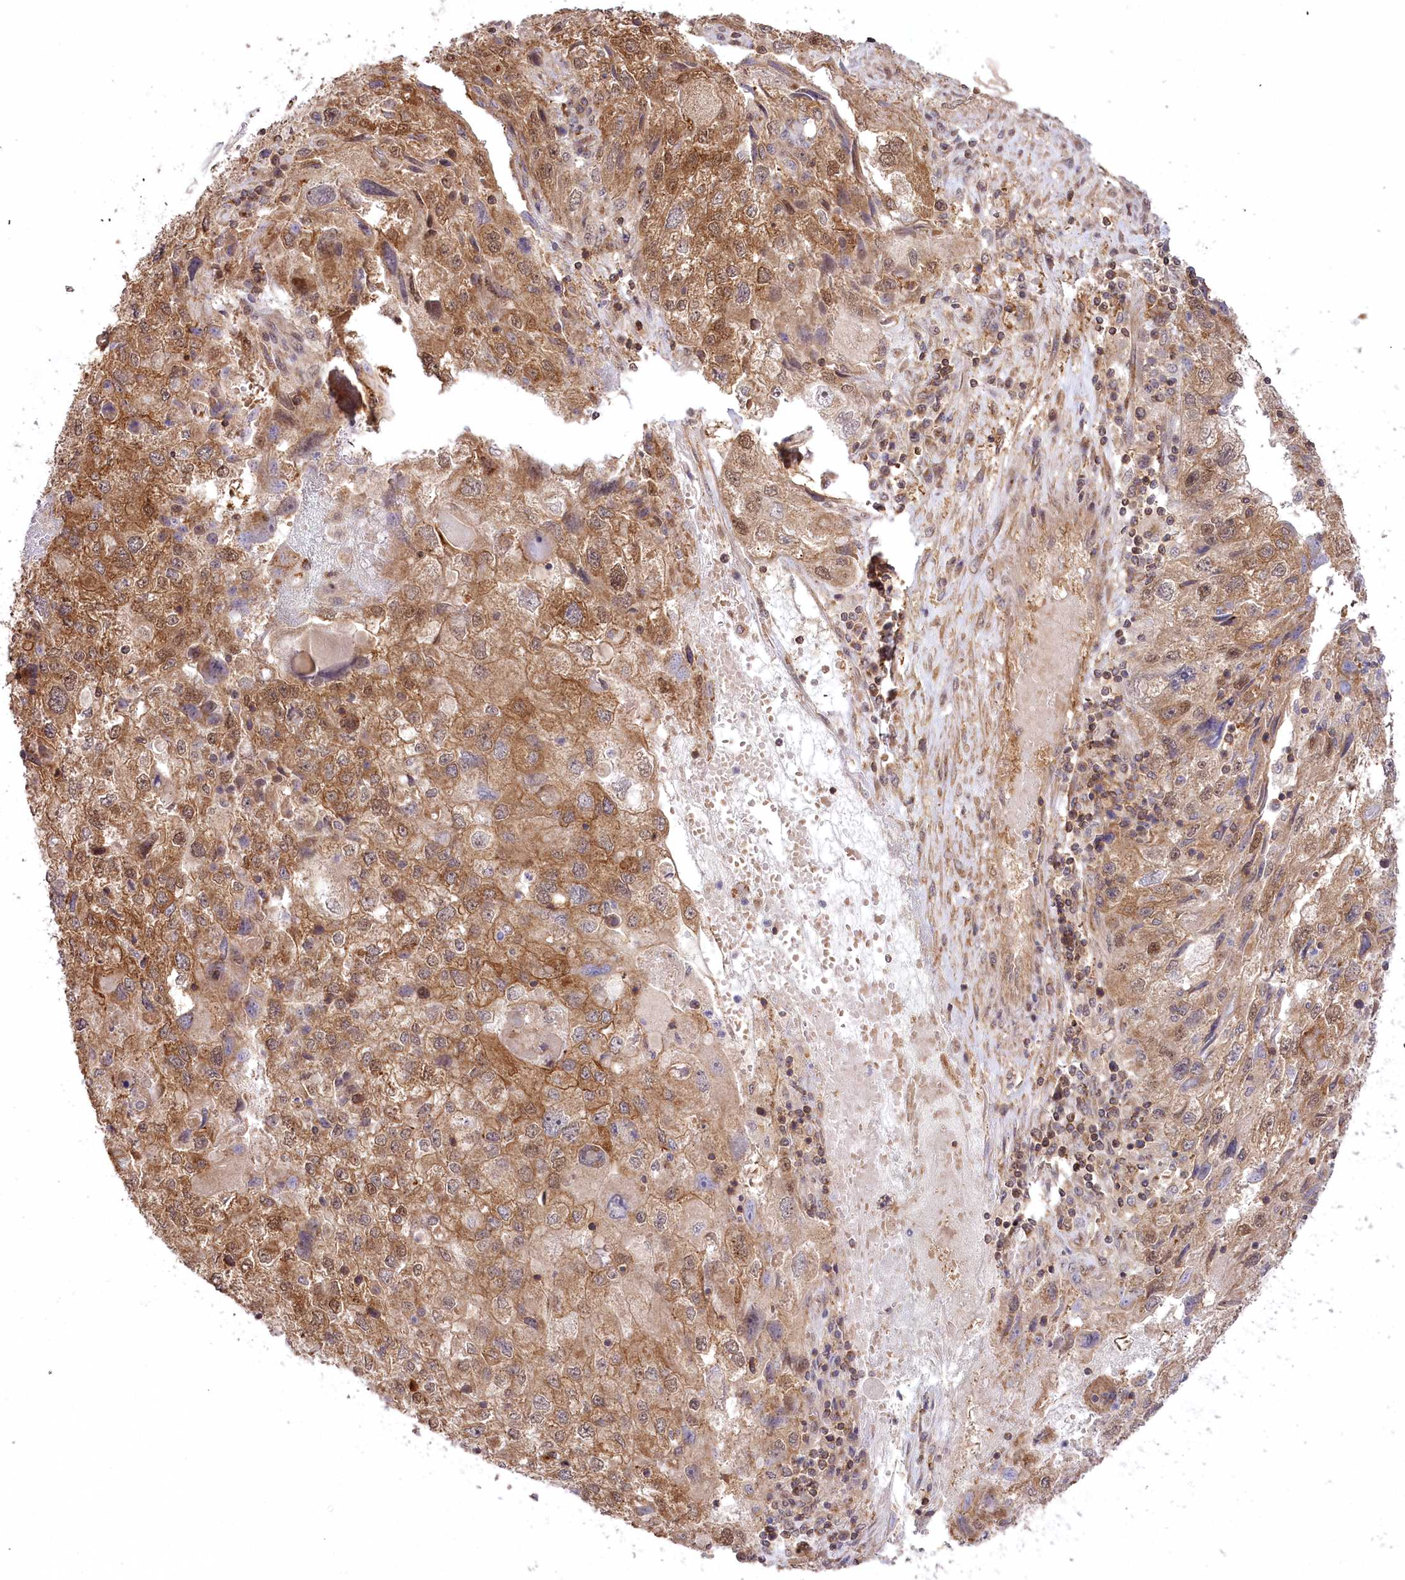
{"staining": {"intensity": "moderate", "quantity": "25%-75%", "location": "cytoplasmic/membranous,nuclear"}, "tissue": "endometrial cancer", "cell_type": "Tumor cells", "image_type": "cancer", "snomed": [{"axis": "morphology", "description": "Adenocarcinoma, NOS"}, {"axis": "topography", "description": "Endometrium"}], "caption": "Immunohistochemistry photomicrograph of endometrial adenocarcinoma stained for a protein (brown), which demonstrates medium levels of moderate cytoplasmic/membranous and nuclear expression in about 25%-75% of tumor cells.", "gene": "CCDC91", "patient": {"sex": "female", "age": 49}}